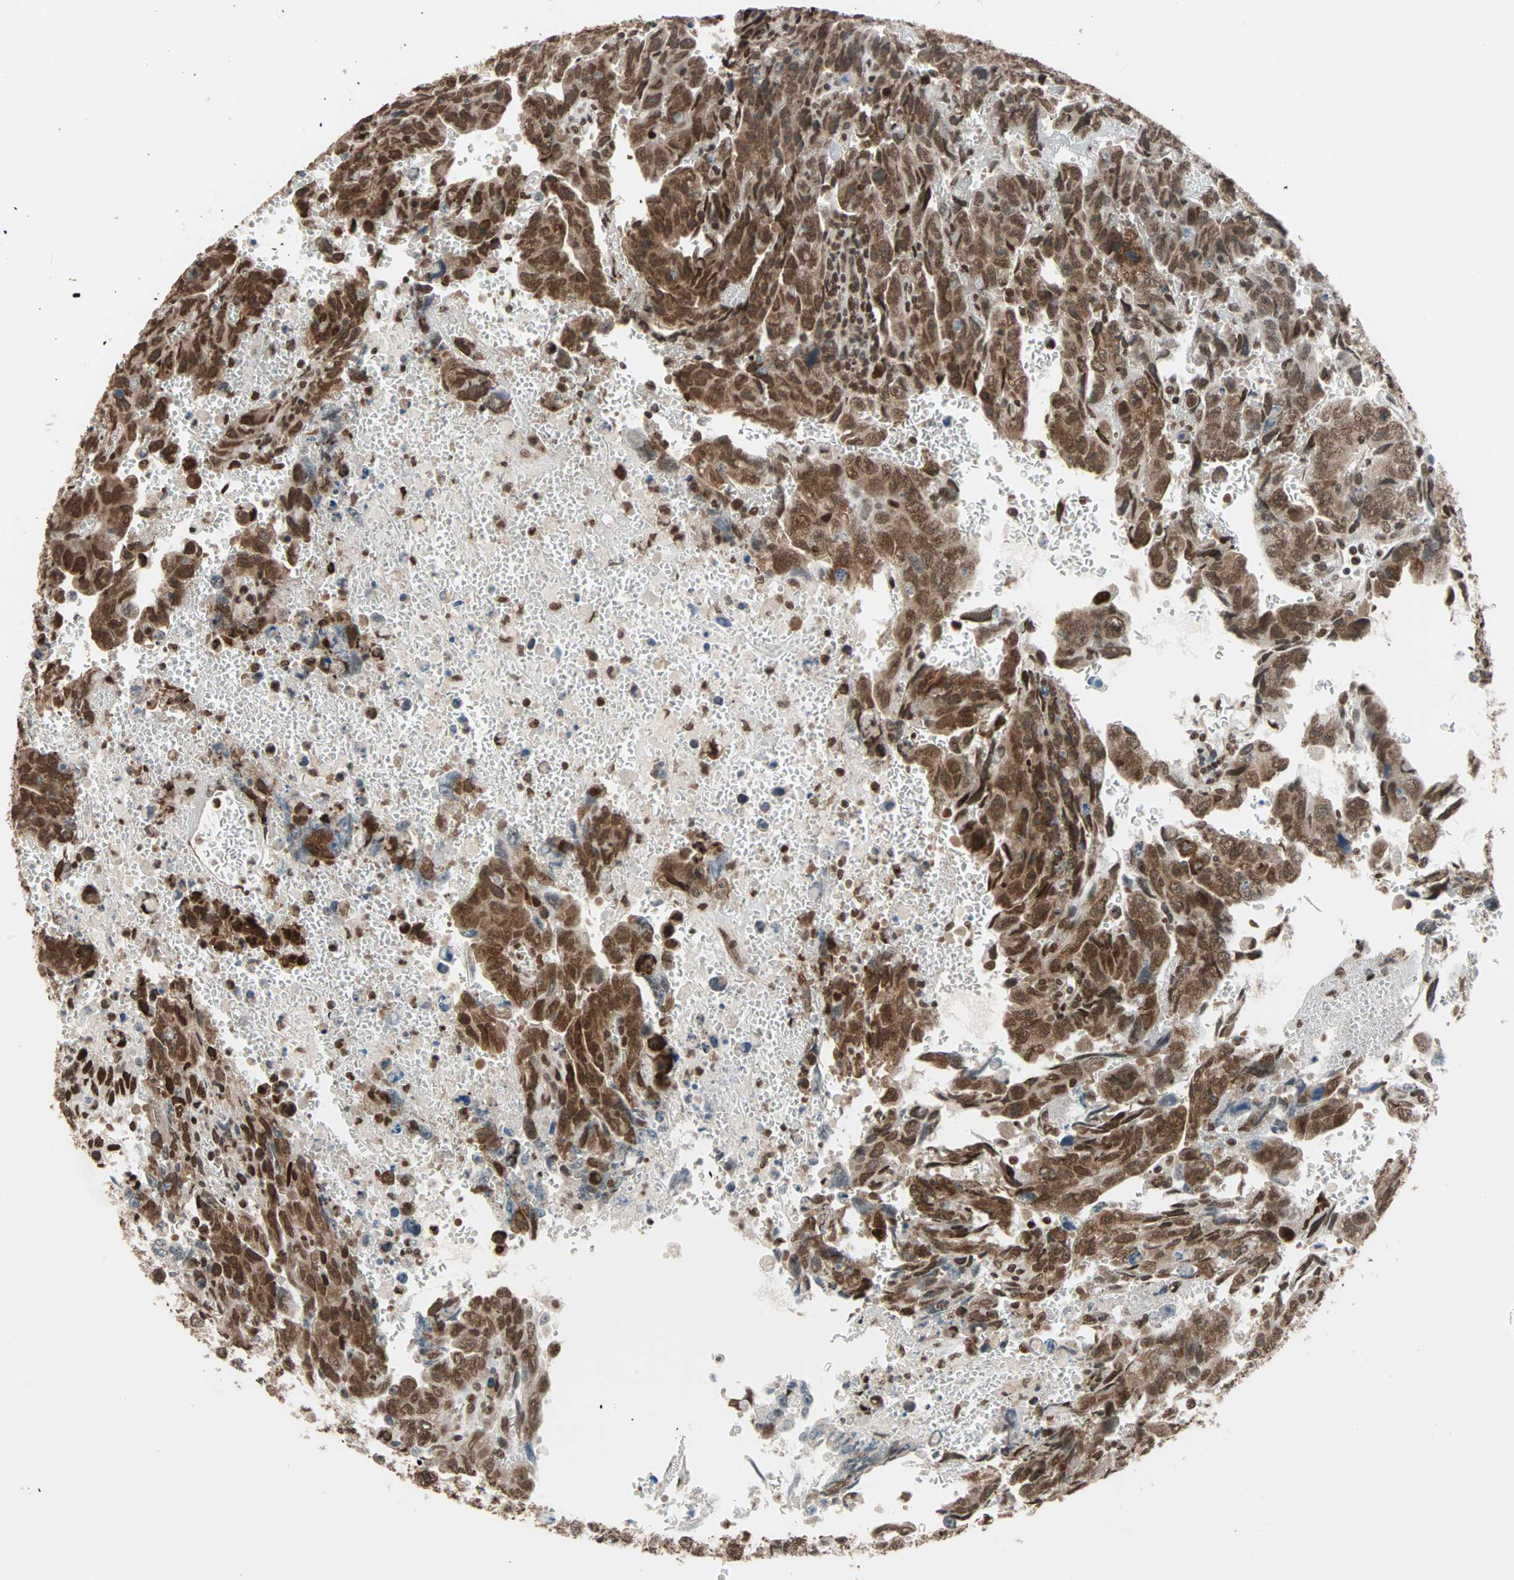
{"staining": {"intensity": "strong", "quantity": ">75%", "location": "nuclear"}, "tissue": "testis cancer", "cell_type": "Tumor cells", "image_type": "cancer", "snomed": [{"axis": "morphology", "description": "Carcinoma, Embryonal, NOS"}, {"axis": "topography", "description": "Testis"}], "caption": "There is high levels of strong nuclear positivity in tumor cells of embryonal carcinoma (testis), as demonstrated by immunohistochemical staining (brown color).", "gene": "DAZAP1", "patient": {"sex": "male", "age": 28}}